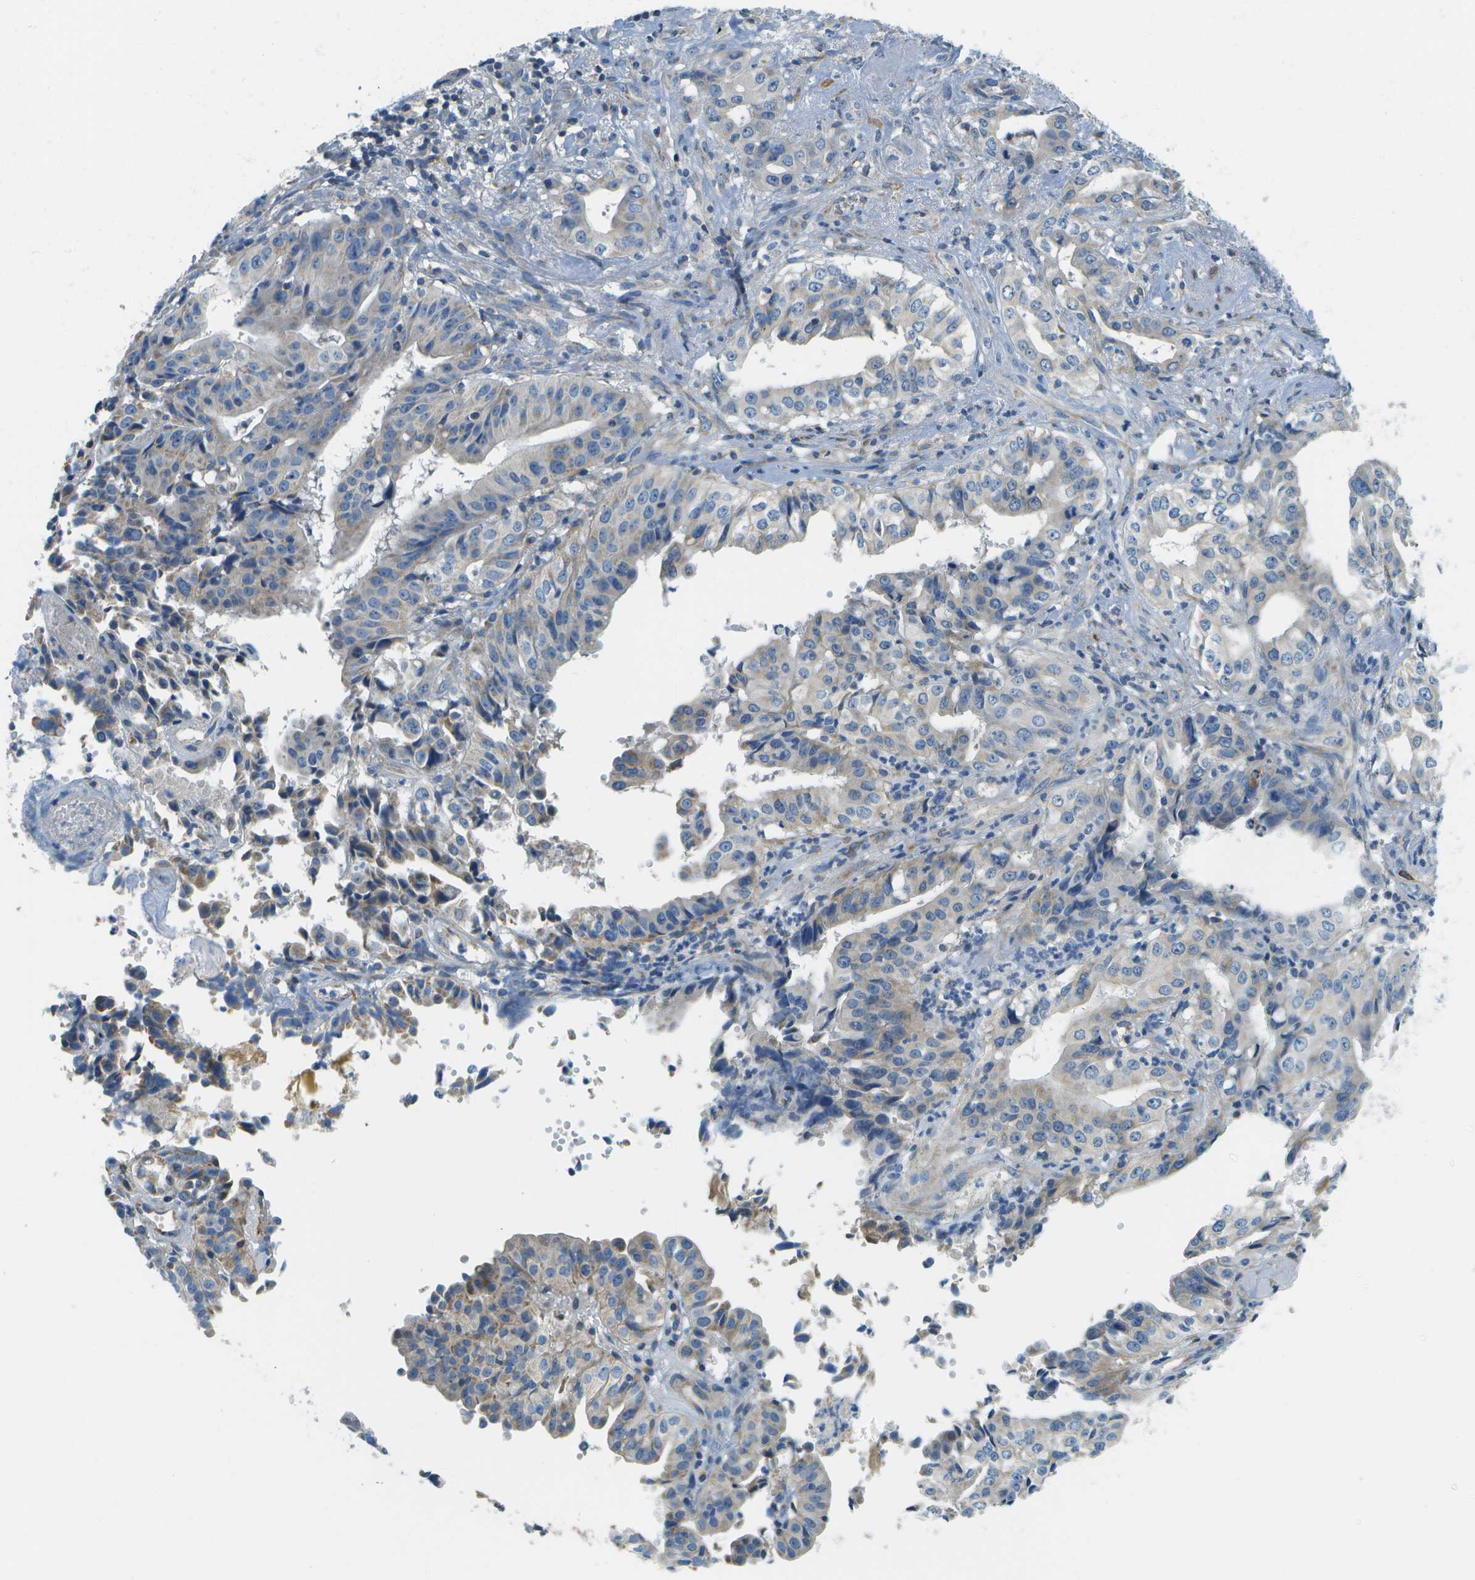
{"staining": {"intensity": "weak", "quantity": "<25%", "location": "cytoplasmic/membranous"}, "tissue": "liver cancer", "cell_type": "Tumor cells", "image_type": "cancer", "snomed": [{"axis": "morphology", "description": "Cholangiocarcinoma"}, {"axis": "topography", "description": "Liver"}], "caption": "Tumor cells show no significant expression in liver cancer. (Brightfield microscopy of DAB immunohistochemistry (IHC) at high magnification).", "gene": "PTGIS", "patient": {"sex": "female", "age": 61}}